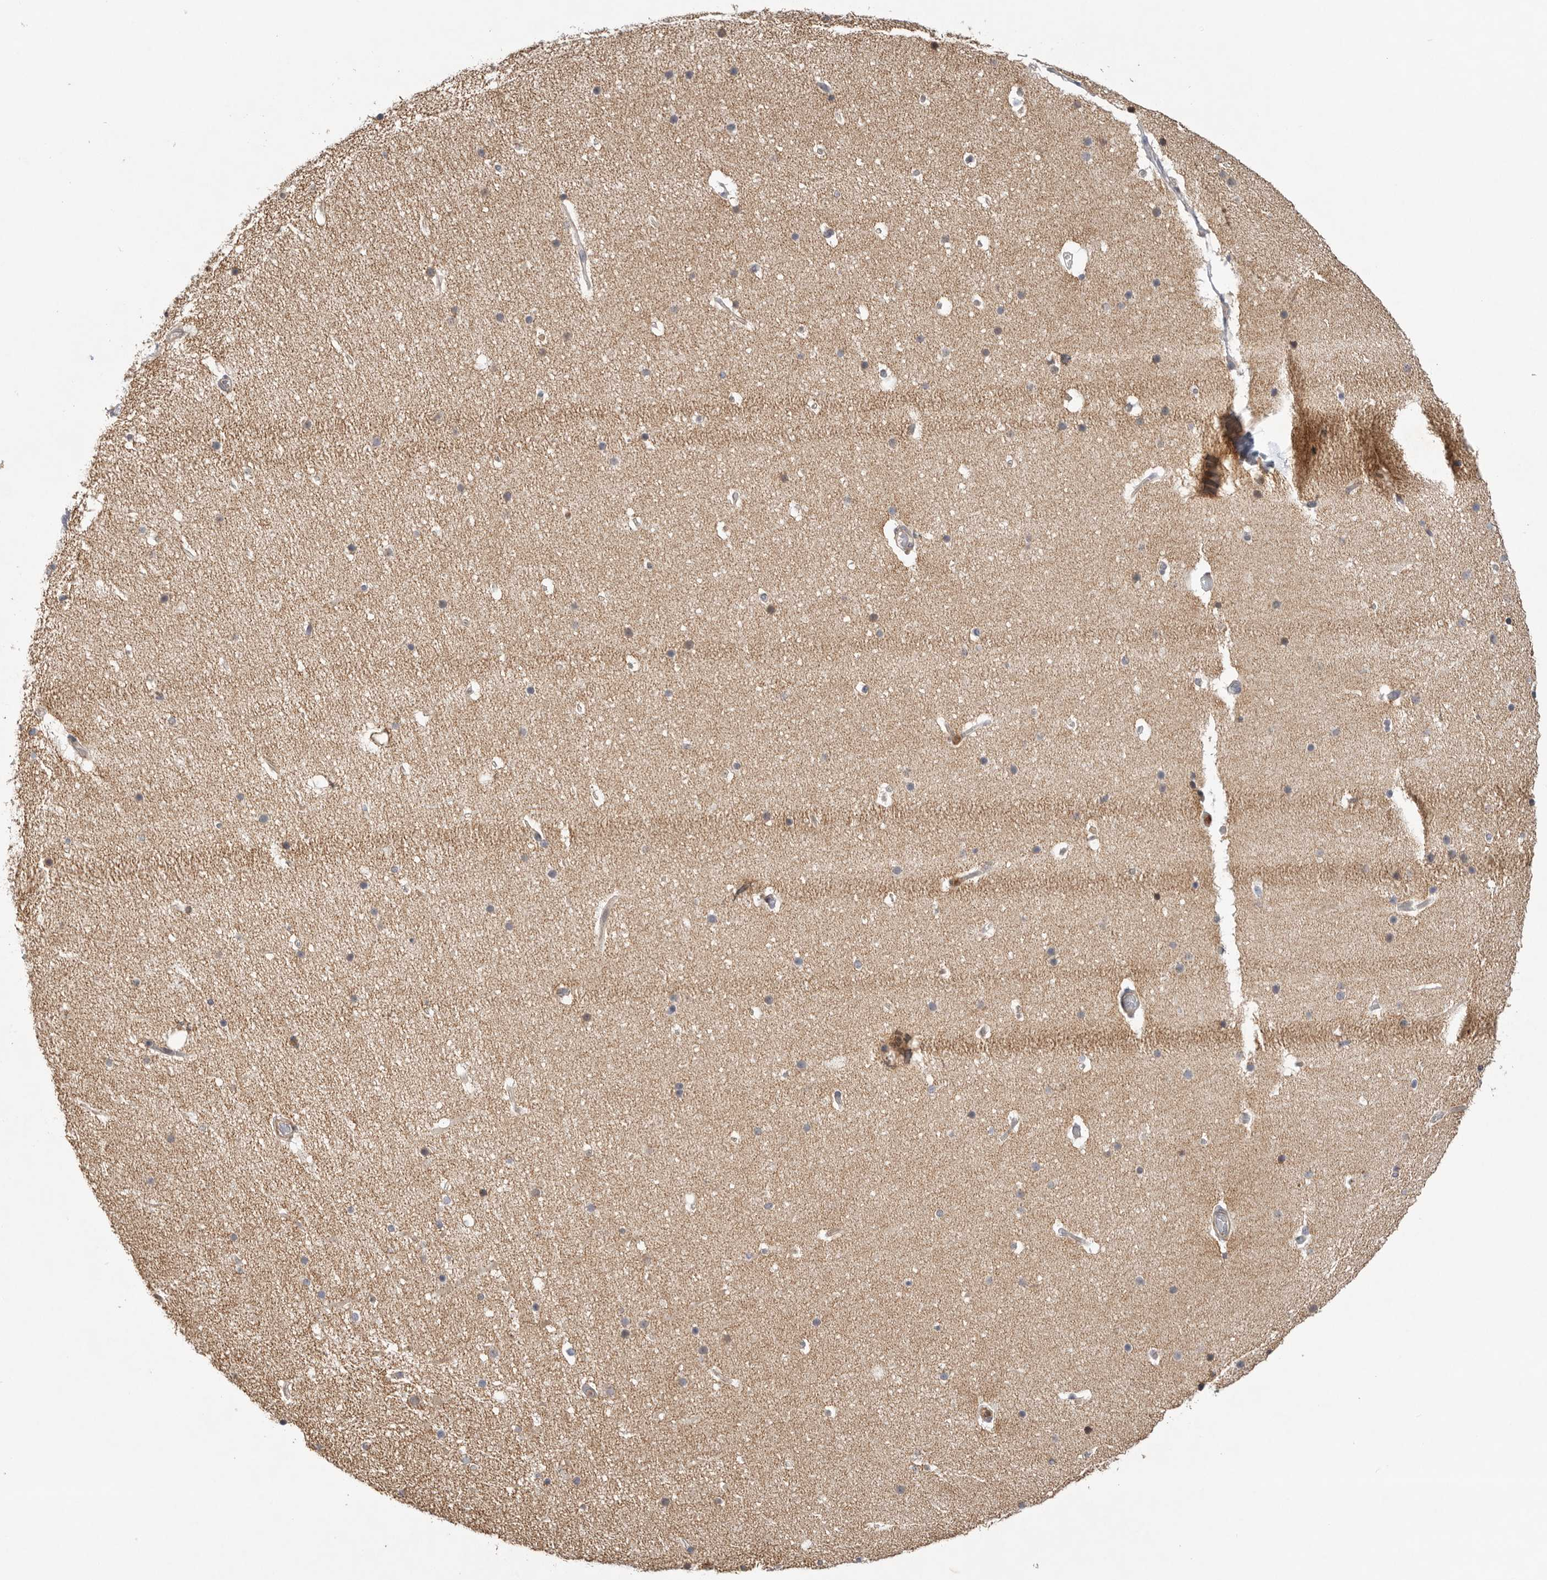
{"staining": {"intensity": "negative", "quantity": "none", "location": "none"}, "tissue": "cerebellum", "cell_type": "Cells in granular layer", "image_type": "normal", "snomed": [{"axis": "morphology", "description": "Normal tissue, NOS"}, {"axis": "topography", "description": "Cerebellum"}], "caption": "Immunohistochemistry (IHC) of normal cerebellum exhibits no positivity in cells in granular layer.", "gene": "GNE", "patient": {"sex": "male", "age": 57}}